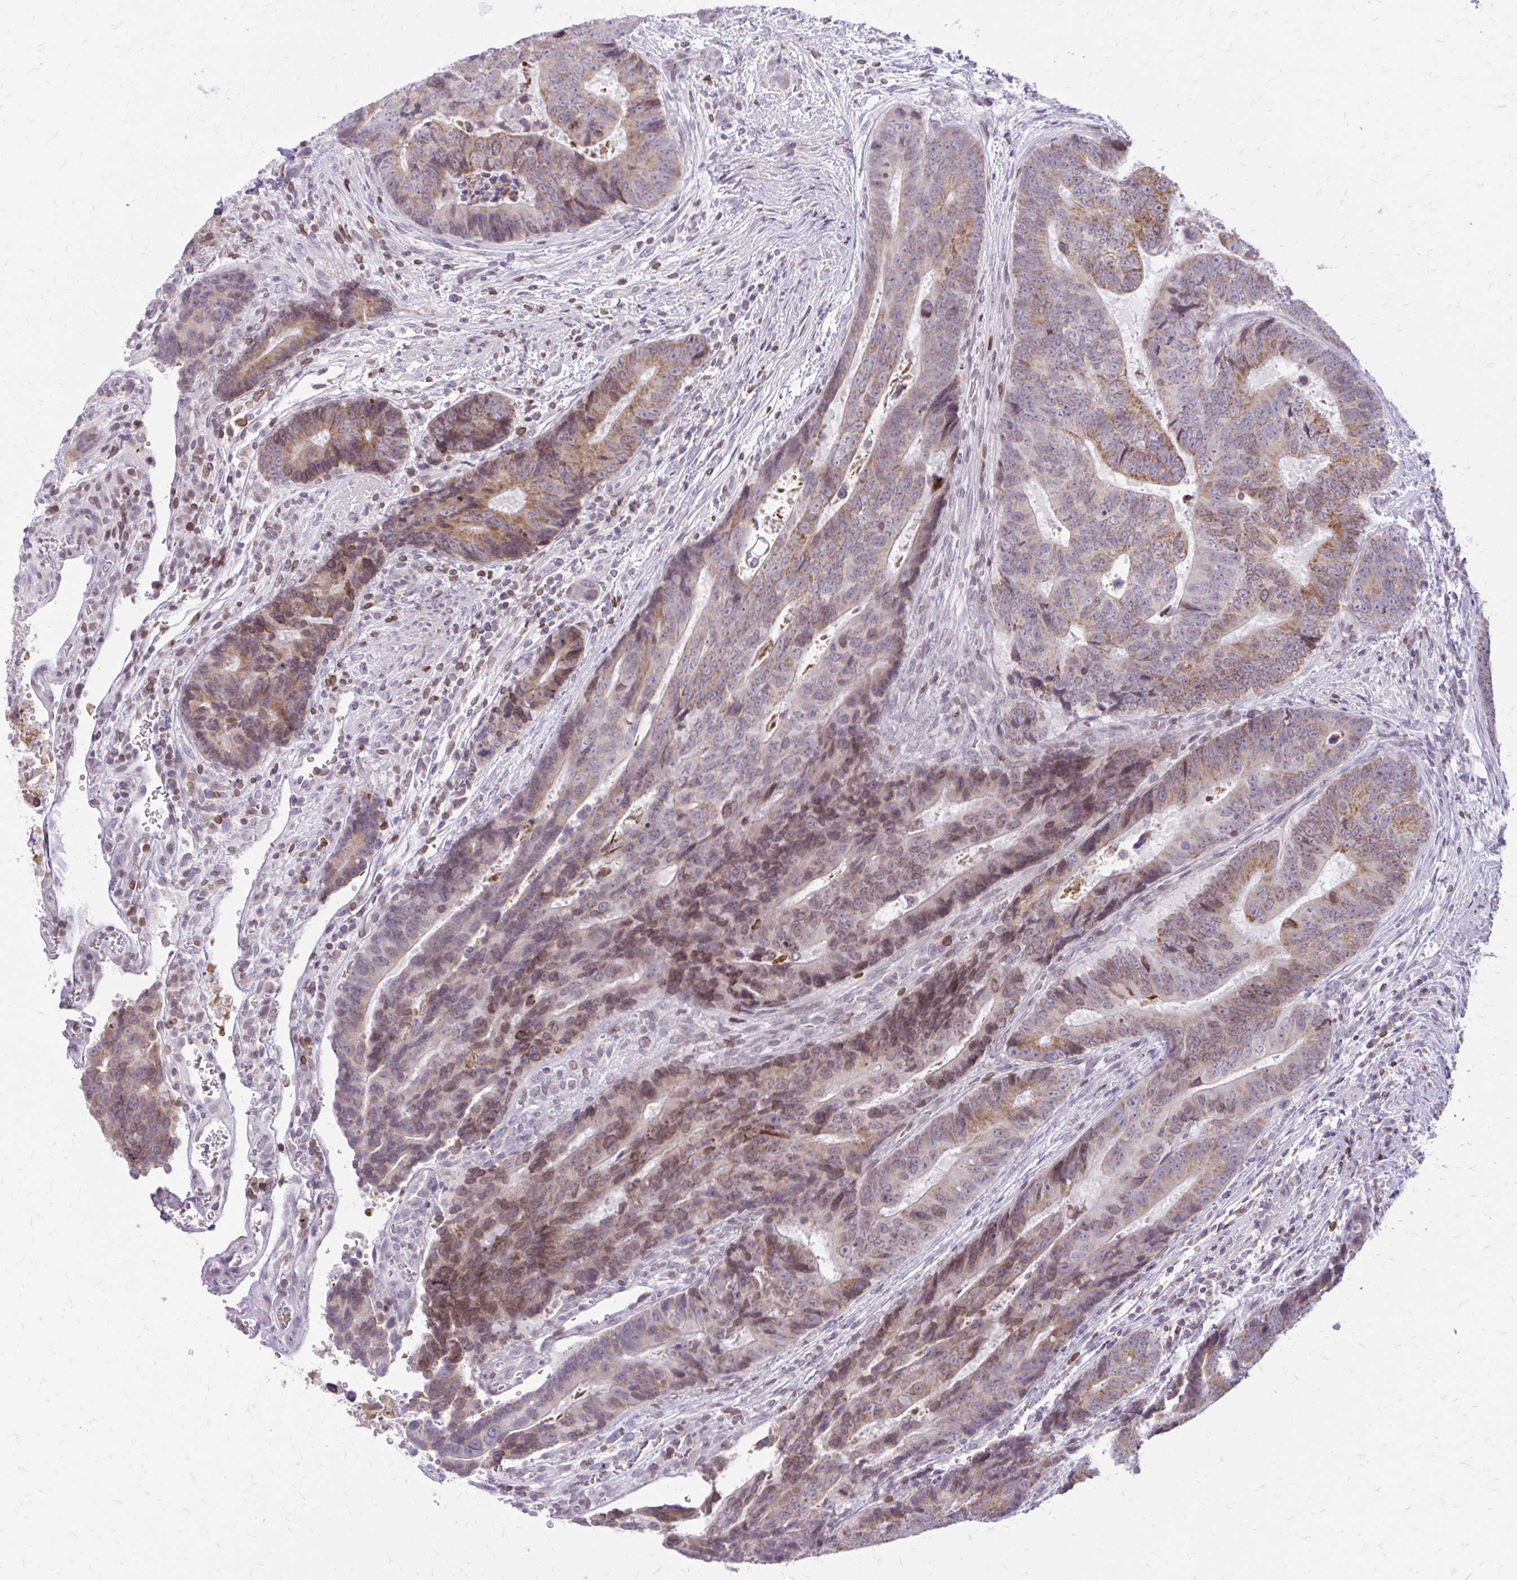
{"staining": {"intensity": "moderate", "quantity": "25%-75%", "location": "cytoplasmic/membranous,nuclear"}, "tissue": "colorectal cancer", "cell_type": "Tumor cells", "image_type": "cancer", "snomed": [{"axis": "morphology", "description": "Adenocarcinoma, NOS"}, {"axis": "topography", "description": "Colon"}], "caption": "A micrograph showing moderate cytoplasmic/membranous and nuclear staining in about 25%-75% of tumor cells in colorectal adenocarcinoma, as visualized by brown immunohistochemical staining.", "gene": "RPS6KA2", "patient": {"sex": "female", "age": 48}}